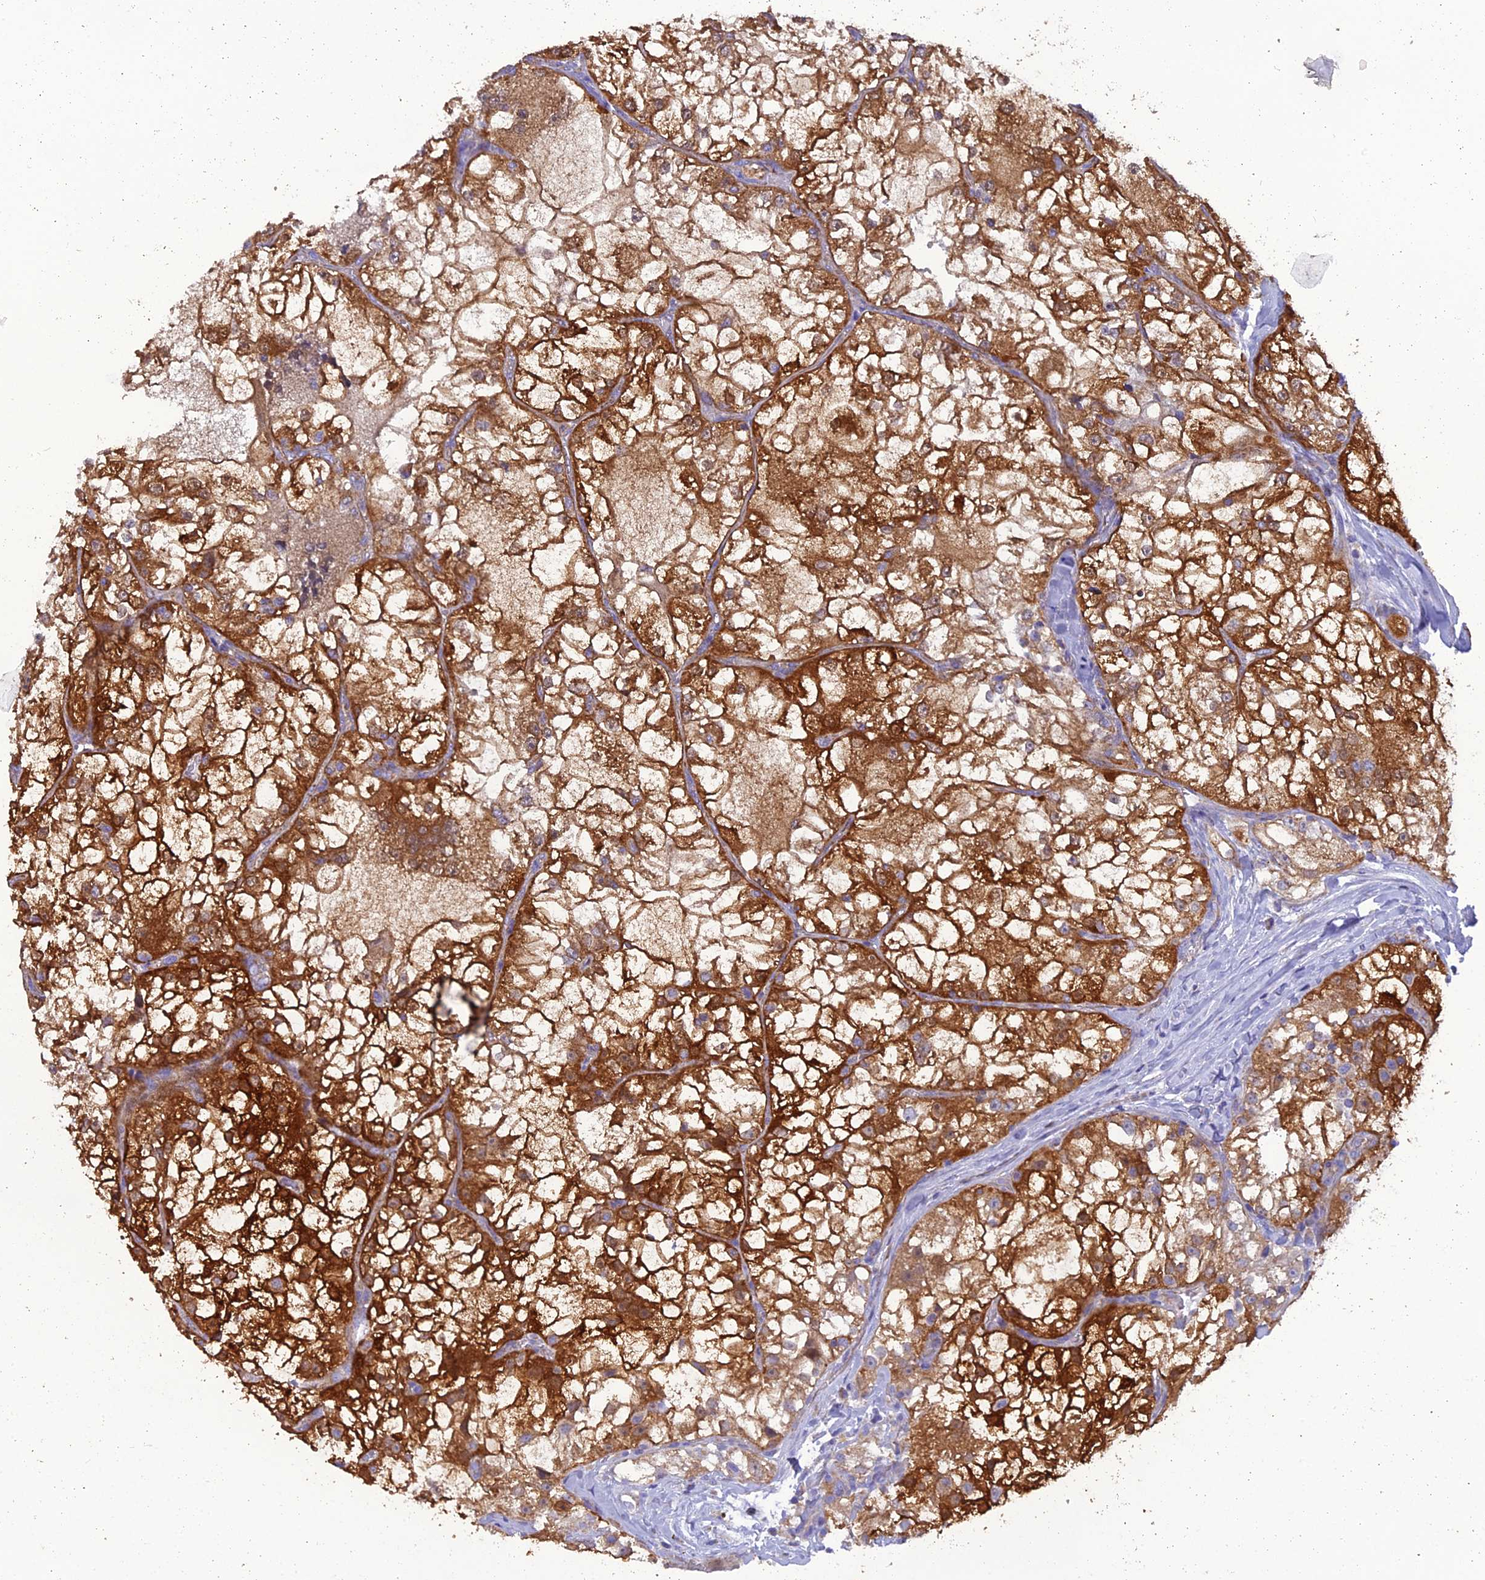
{"staining": {"intensity": "strong", "quantity": ">75%", "location": "cytoplasmic/membranous"}, "tissue": "renal cancer", "cell_type": "Tumor cells", "image_type": "cancer", "snomed": [{"axis": "morphology", "description": "Adenocarcinoma, NOS"}, {"axis": "topography", "description": "Kidney"}], "caption": "Tumor cells demonstrate high levels of strong cytoplasmic/membranous staining in approximately >75% of cells in adenocarcinoma (renal).", "gene": "GPD1", "patient": {"sex": "female", "age": 72}}